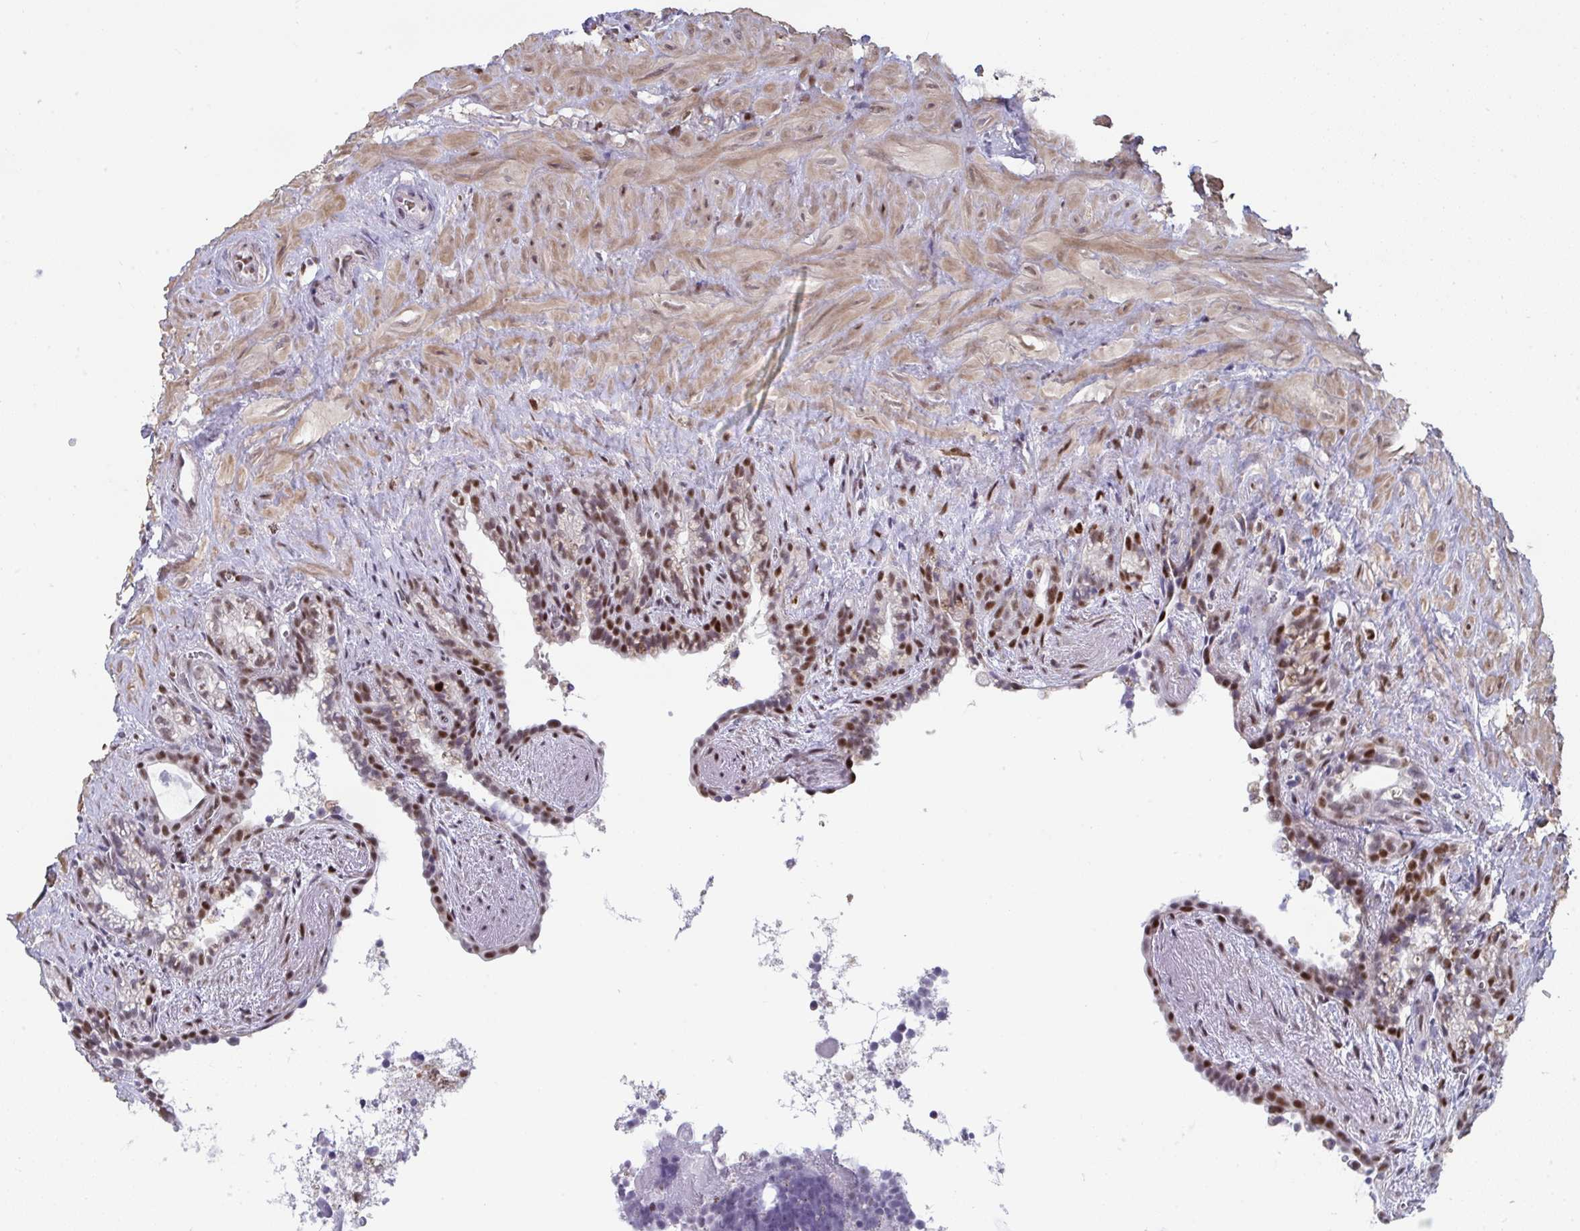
{"staining": {"intensity": "strong", "quantity": "25%-75%", "location": "nuclear"}, "tissue": "seminal vesicle", "cell_type": "Glandular cells", "image_type": "normal", "snomed": [{"axis": "morphology", "description": "Normal tissue, NOS"}, {"axis": "topography", "description": "Seminal veicle"}], "caption": "This image reveals immunohistochemistry staining of normal seminal vesicle, with high strong nuclear staining in about 25%-75% of glandular cells.", "gene": "JDP2", "patient": {"sex": "male", "age": 76}}